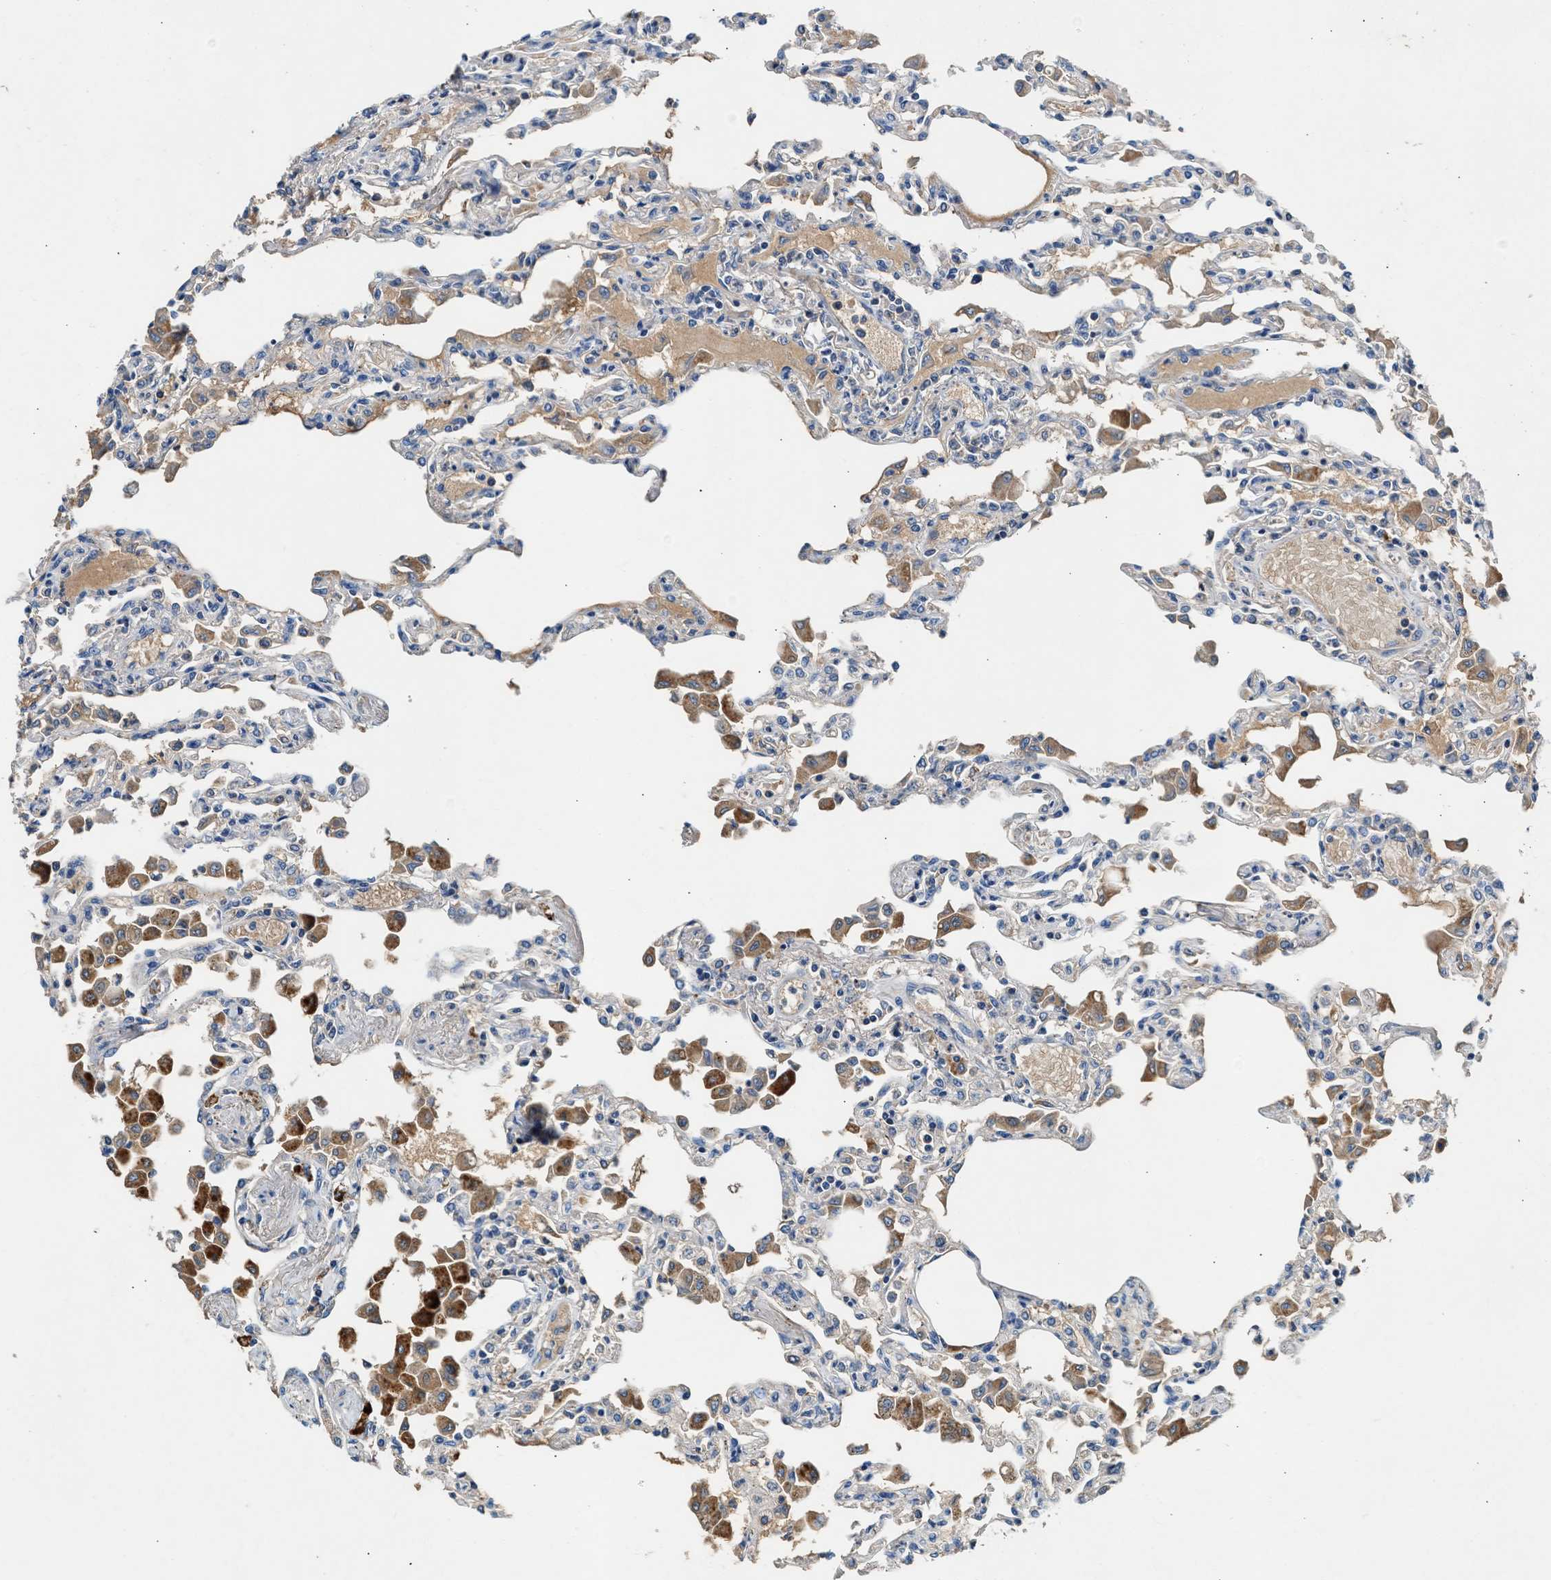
{"staining": {"intensity": "weak", "quantity": "25%-75%", "location": "cytoplasmic/membranous"}, "tissue": "lung", "cell_type": "Alveolar cells", "image_type": "normal", "snomed": [{"axis": "morphology", "description": "Normal tissue, NOS"}, {"axis": "topography", "description": "Bronchus"}, {"axis": "topography", "description": "Lung"}], "caption": "Protein expression analysis of unremarkable lung reveals weak cytoplasmic/membranous positivity in about 25%-75% of alveolar cells.", "gene": "RWDD2B", "patient": {"sex": "female", "age": 49}}